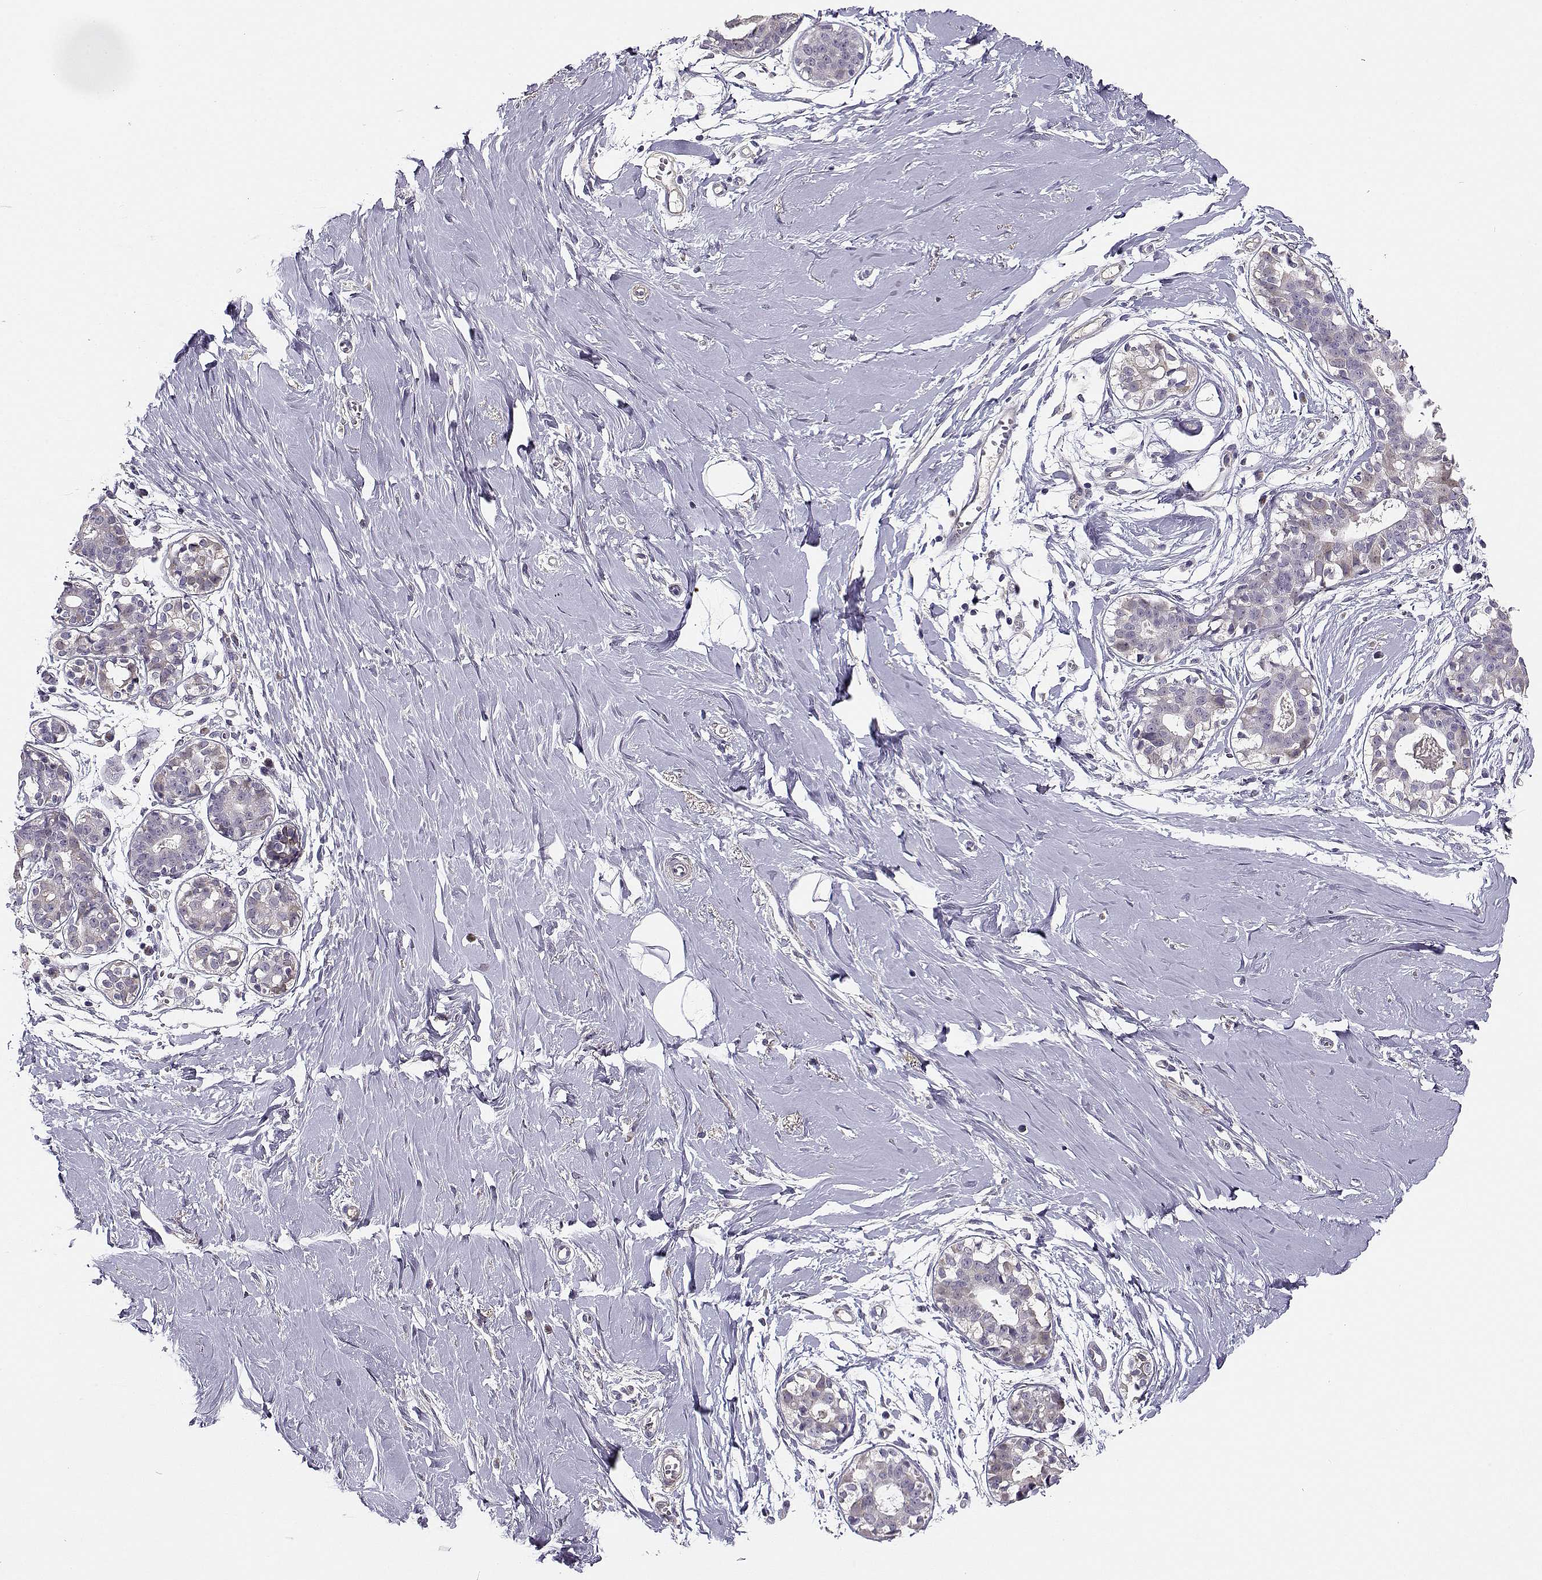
{"staining": {"intensity": "negative", "quantity": "none", "location": "none"}, "tissue": "breast", "cell_type": "Adipocytes", "image_type": "normal", "snomed": [{"axis": "morphology", "description": "Normal tissue, NOS"}, {"axis": "topography", "description": "Breast"}], "caption": "An image of breast stained for a protein reveals no brown staining in adipocytes. (DAB immunohistochemistry with hematoxylin counter stain).", "gene": "TMEM145", "patient": {"sex": "female", "age": 49}}